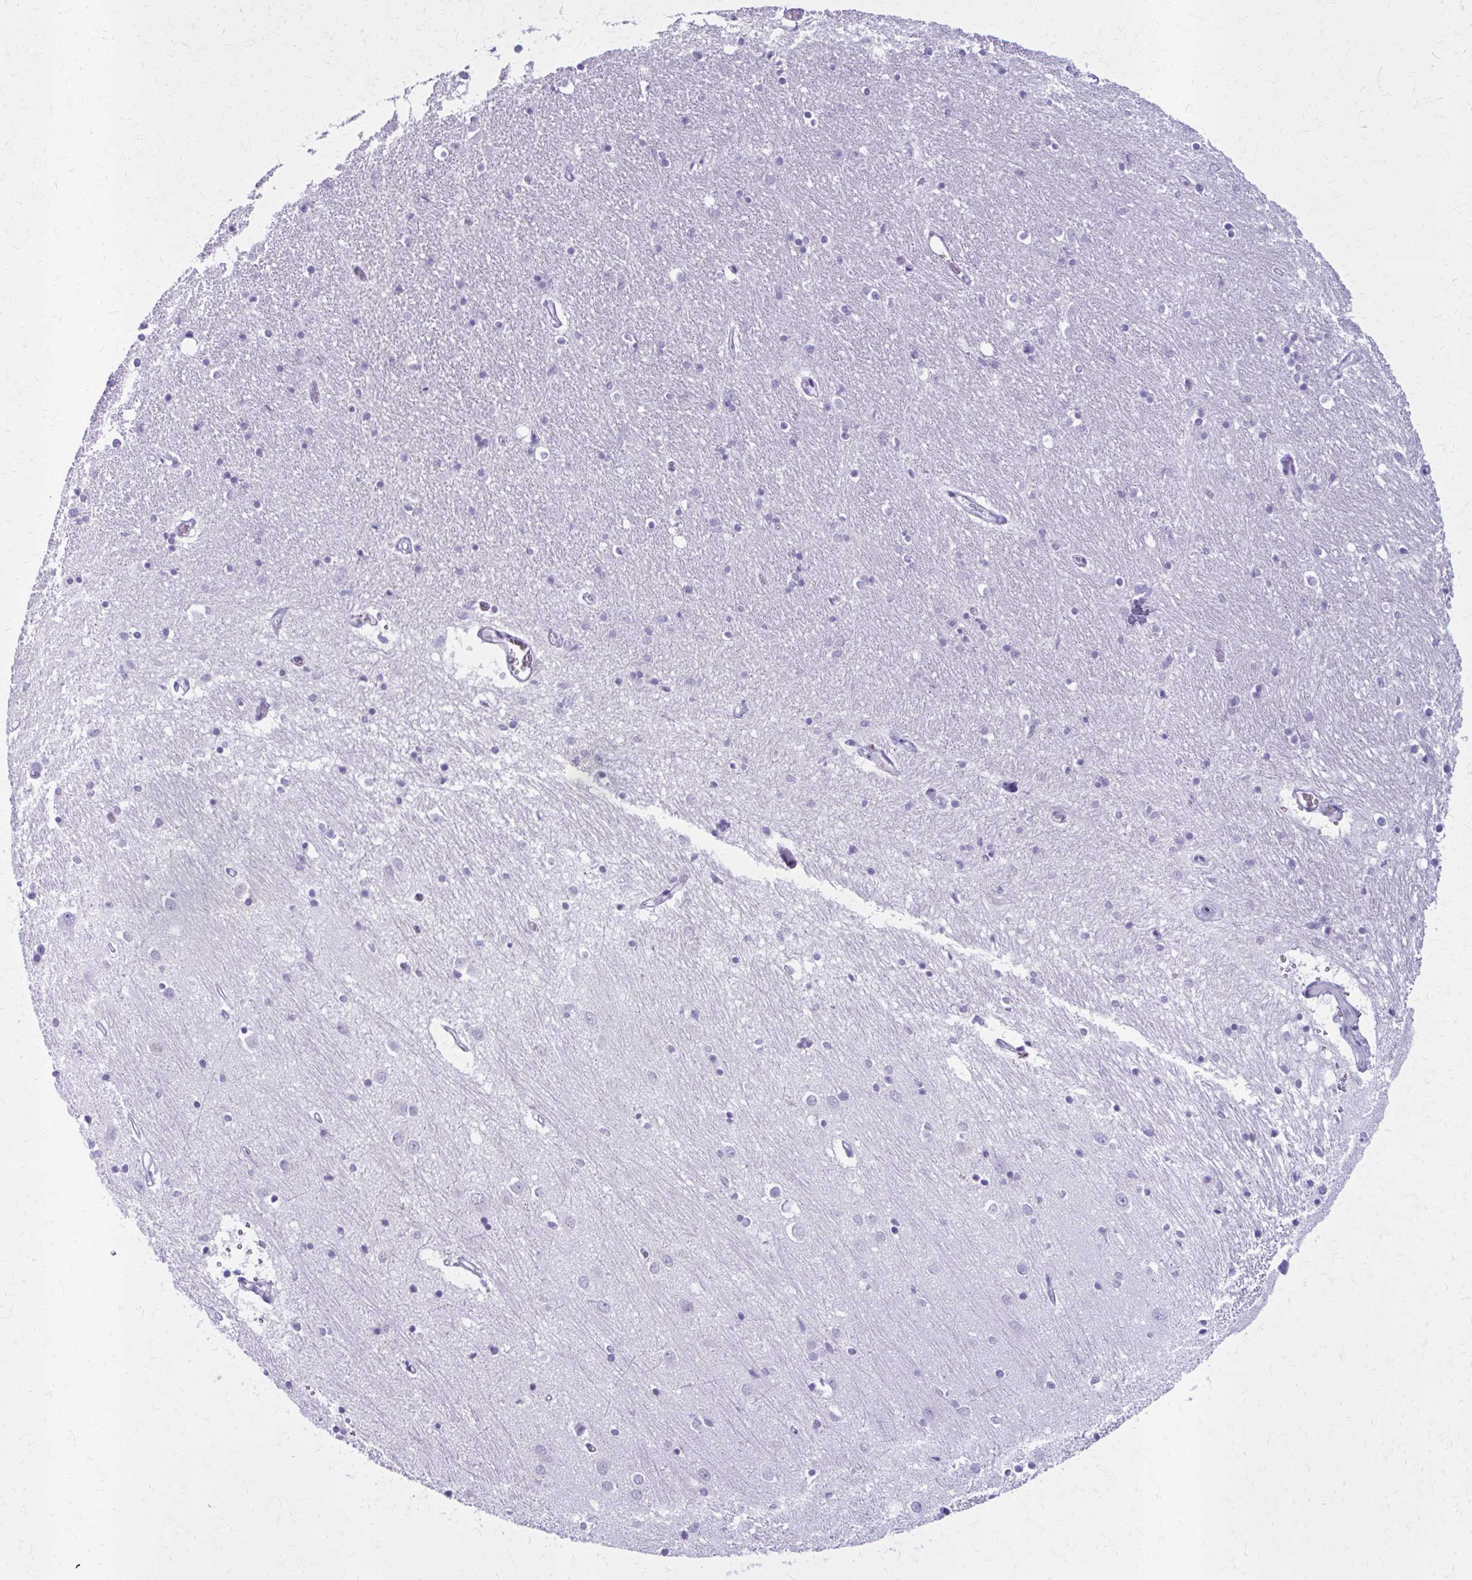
{"staining": {"intensity": "negative", "quantity": "none", "location": "none"}, "tissue": "caudate", "cell_type": "Glial cells", "image_type": "normal", "snomed": [{"axis": "morphology", "description": "Normal tissue, NOS"}, {"axis": "topography", "description": "Lateral ventricle wall"}, {"axis": "topography", "description": "Hippocampus"}], "caption": "Immunohistochemical staining of unremarkable human caudate shows no significant positivity in glial cells.", "gene": "ZDHHC7", "patient": {"sex": "female", "age": 63}}